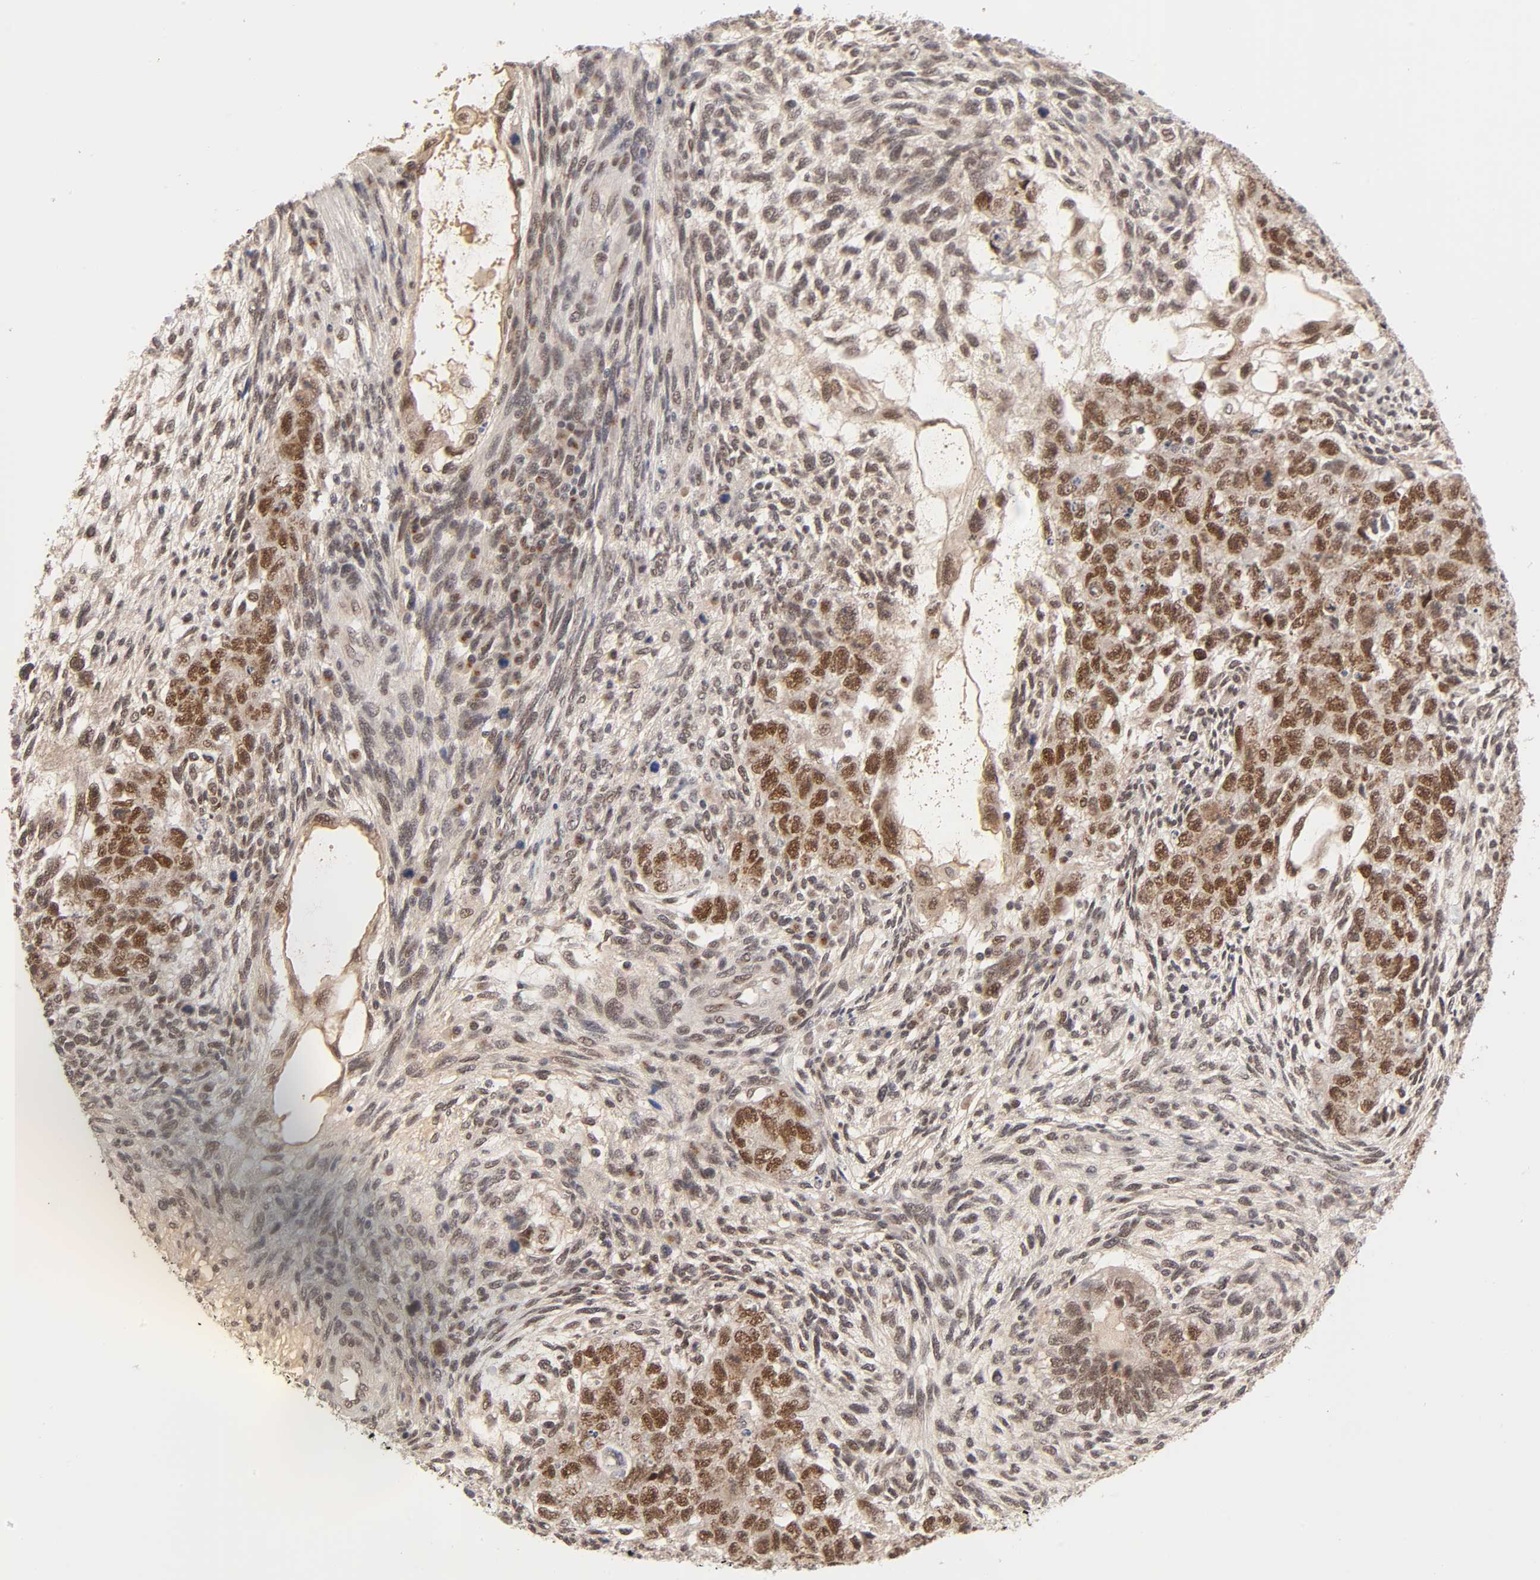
{"staining": {"intensity": "strong", "quantity": ">75%", "location": "cytoplasmic/membranous,nuclear"}, "tissue": "testis cancer", "cell_type": "Tumor cells", "image_type": "cancer", "snomed": [{"axis": "morphology", "description": "Normal tissue, NOS"}, {"axis": "morphology", "description": "Carcinoma, Embryonal, NOS"}, {"axis": "topography", "description": "Testis"}], "caption": "Protein staining of testis cancer (embryonal carcinoma) tissue reveals strong cytoplasmic/membranous and nuclear expression in approximately >75% of tumor cells. (DAB IHC, brown staining for protein, blue staining for nuclei).", "gene": "EP300", "patient": {"sex": "male", "age": 36}}